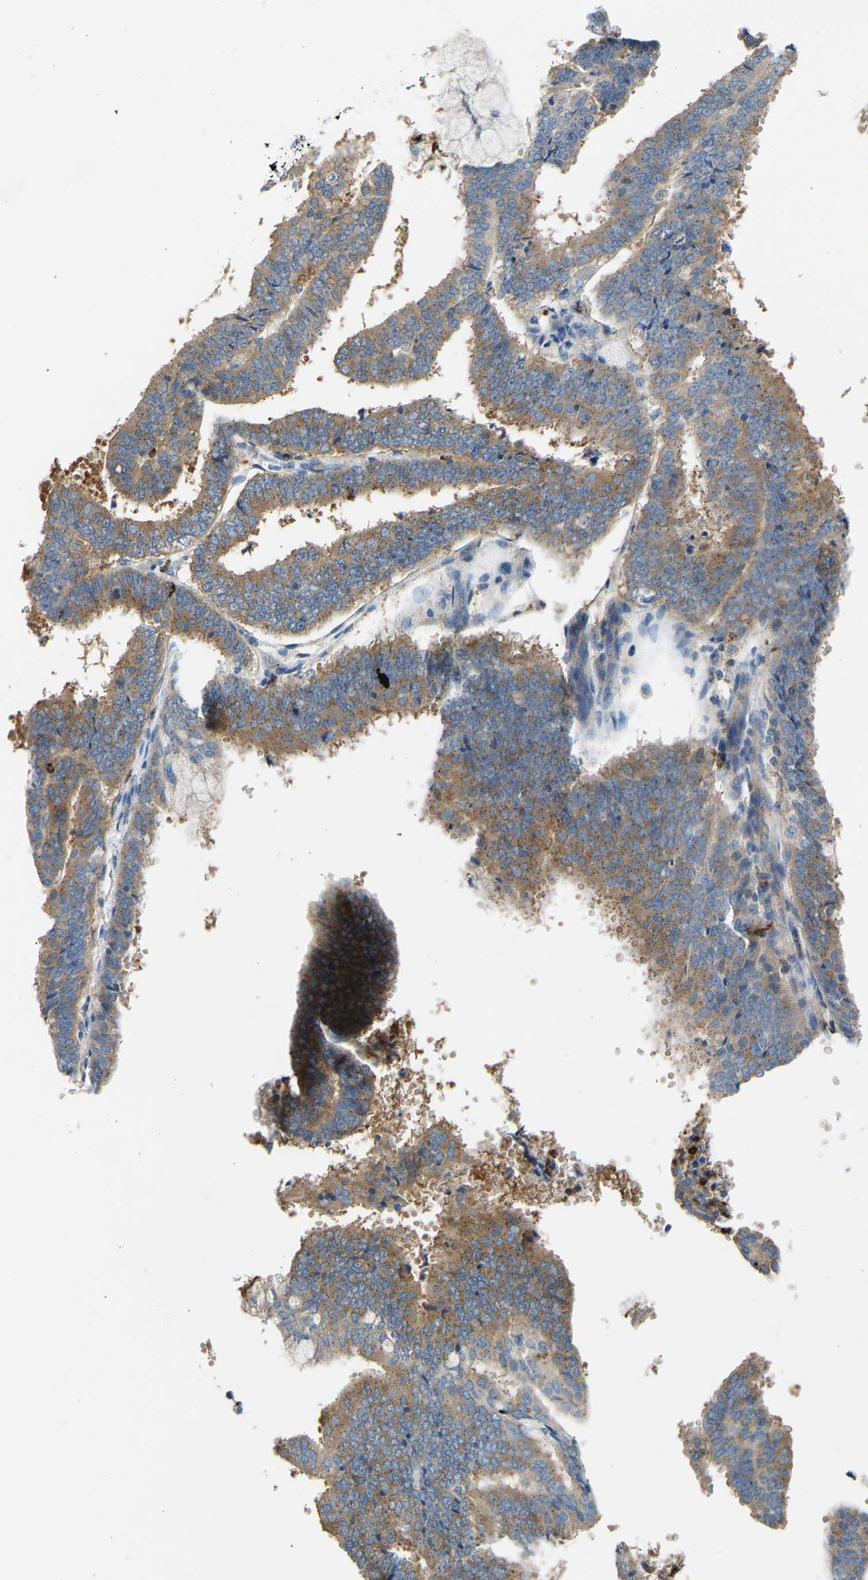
{"staining": {"intensity": "moderate", "quantity": ">75%", "location": "cytoplasmic/membranous"}, "tissue": "endometrial cancer", "cell_type": "Tumor cells", "image_type": "cancer", "snomed": [{"axis": "morphology", "description": "Adenocarcinoma, NOS"}, {"axis": "topography", "description": "Endometrium"}], "caption": "About >75% of tumor cells in endometrial cancer (adenocarcinoma) exhibit moderate cytoplasmic/membranous protein positivity as visualized by brown immunohistochemical staining.", "gene": "TRIM50", "patient": {"sex": "female", "age": 63}}